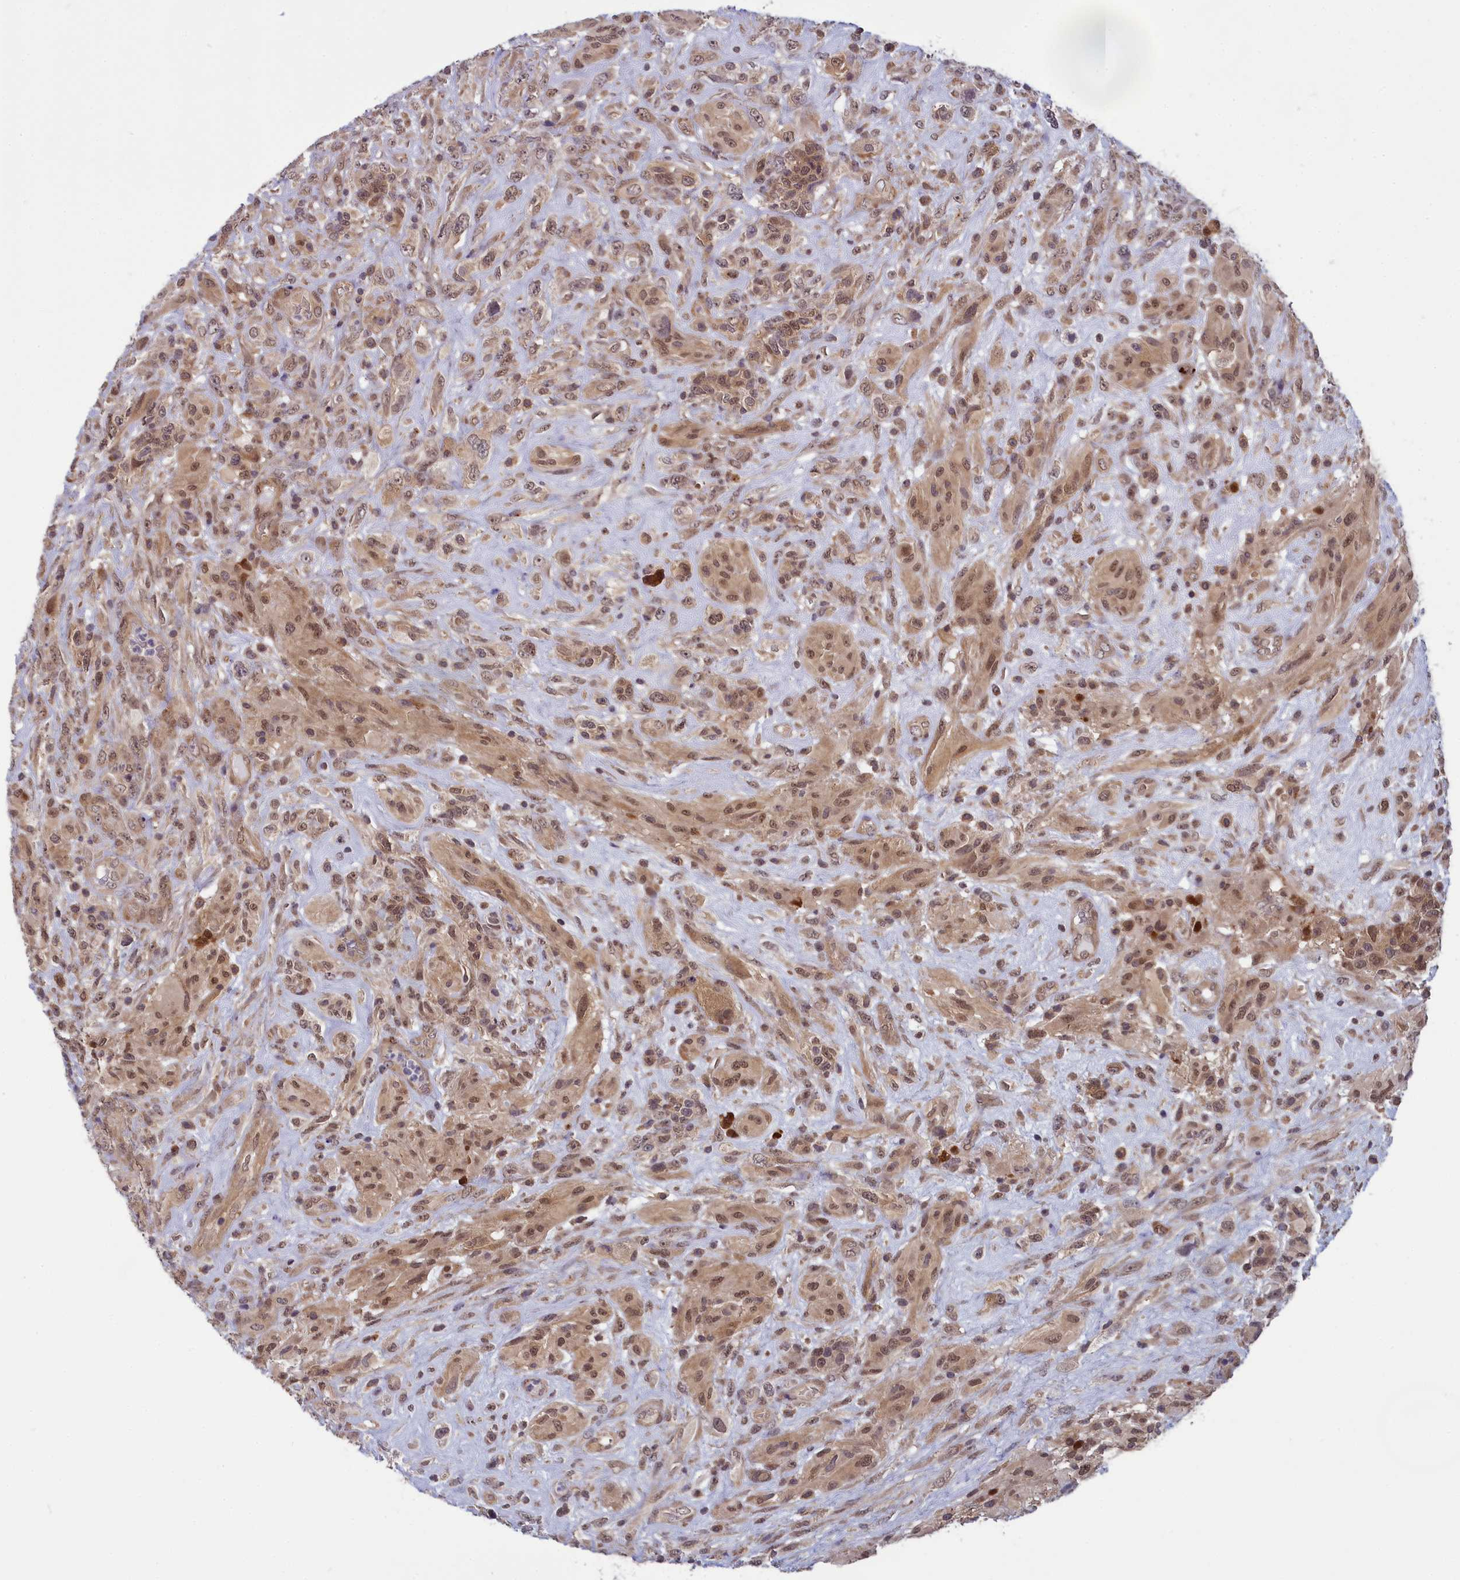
{"staining": {"intensity": "moderate", "quantity": ">75%", "location": "cytoplasmic/membranous,nuclear"}, "tissue": "glioma", "cell_type": "Tumor cells", "image_type": "cancer", "snomed": [{"axis": "morphology", "description": "Glioma, malignant, High grade"}, {"axis": "topography", "description": "Brain"}], "caption": "The micrograph displays a brown stain indicating the presence of a protein in the cytoplasmic/membranous and nuclear of tumor cells in malignant glioma (high-grade).", "gene": "MRI1", "patient": {"sex": "male", "age": 61}}